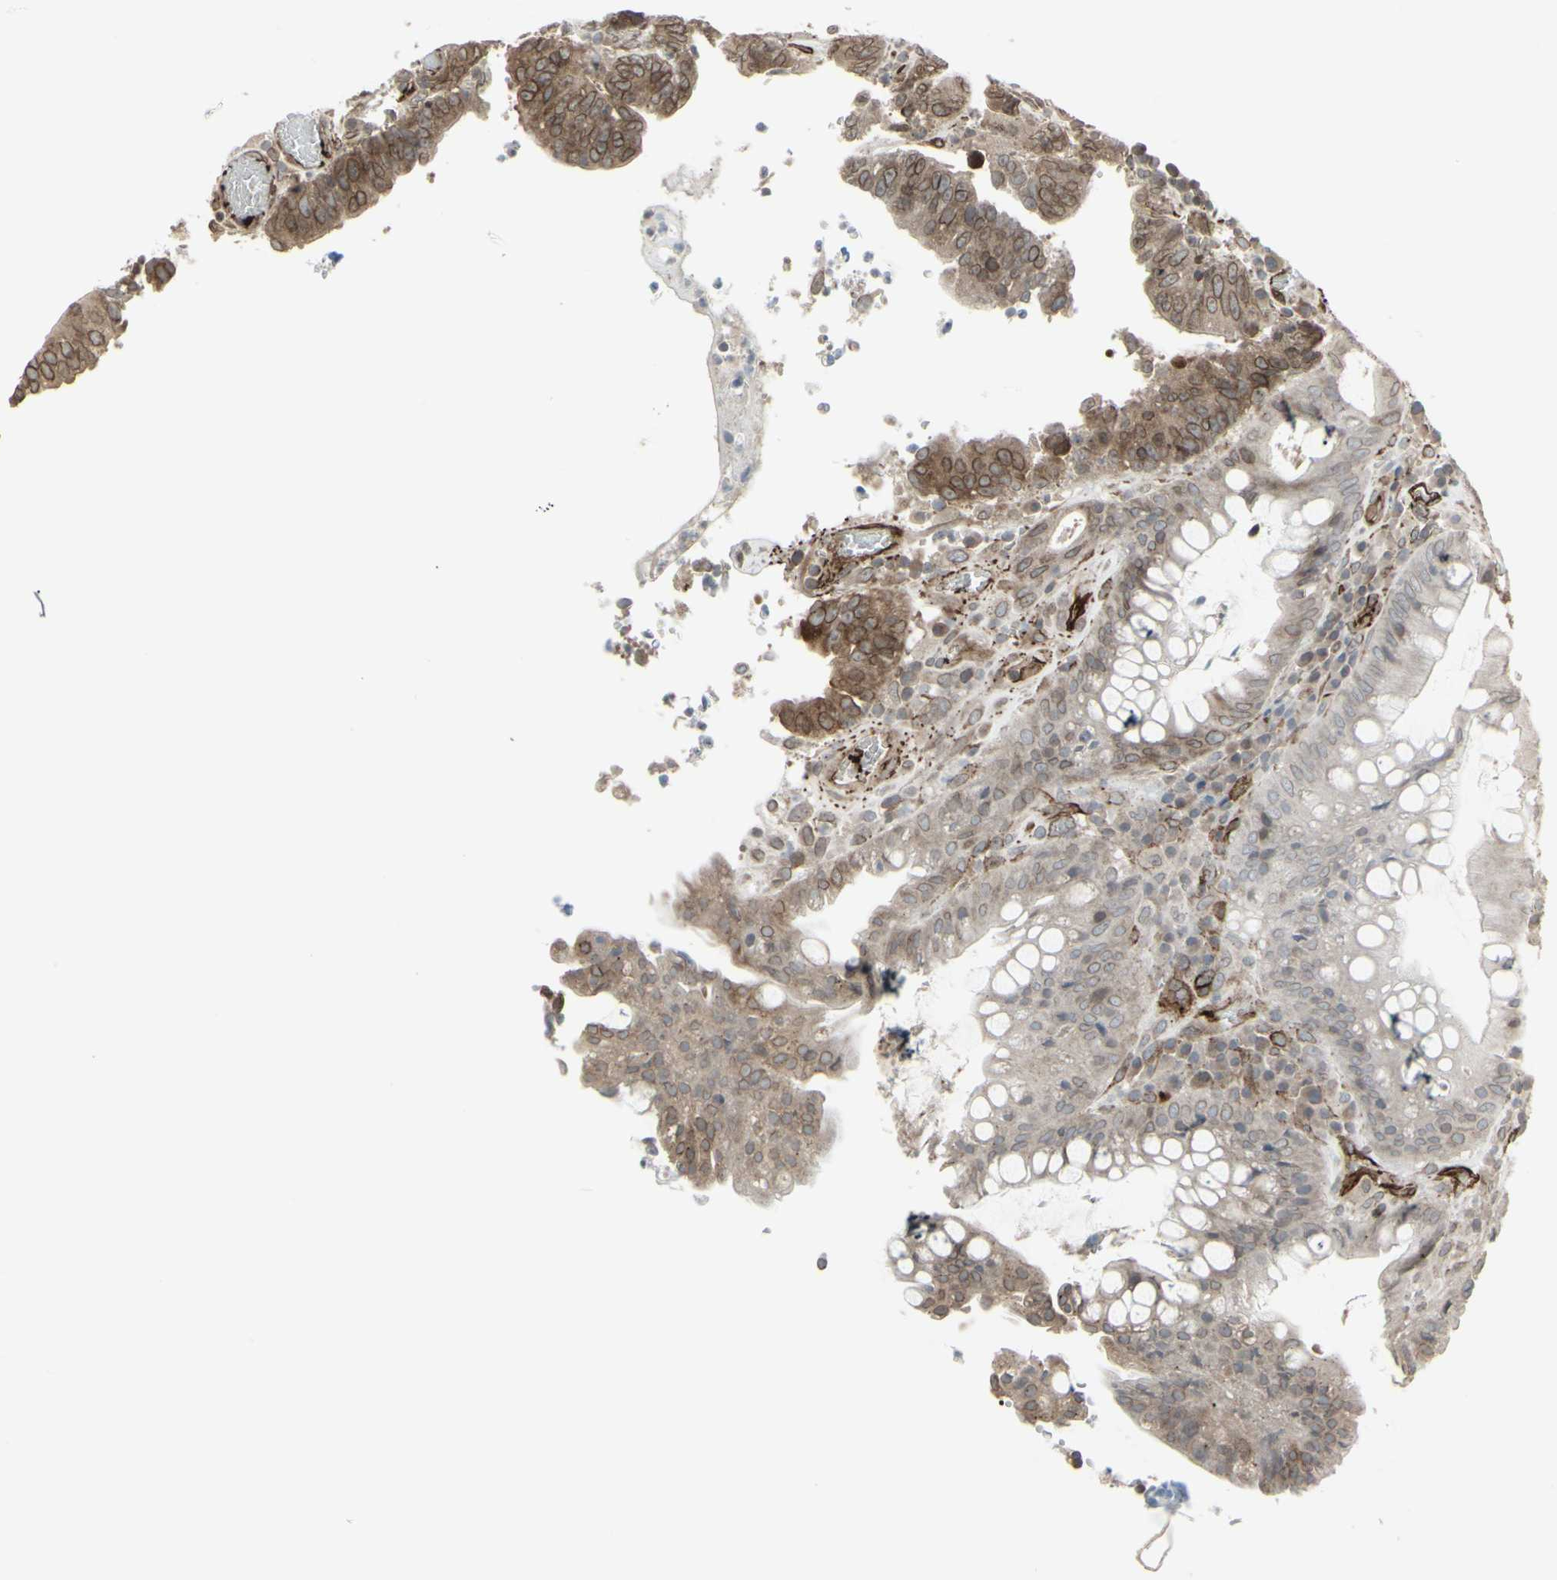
{"staining": {"intensity": "weak", "quantity": ">75%", "location": "cytoplasmic/membranous,nuclear"}, "tissue": "colorectal cancer", "cell_type": "Tumor cells", "image_type": "cancer", "snomed": [{"axis": "morphology", "description": "Adenocarcinoma, NOS"}, {"axis": "topography", "description": "Rectum"}], "caption": "IHC of colorectal adenocarcinoma exhibits low levels of weak cytoplasmic/membranous and nuclear positivity in about >75% of tumor cells.", "gene": "DTX3L", "patient": {"sex": "male", "age": 72}}